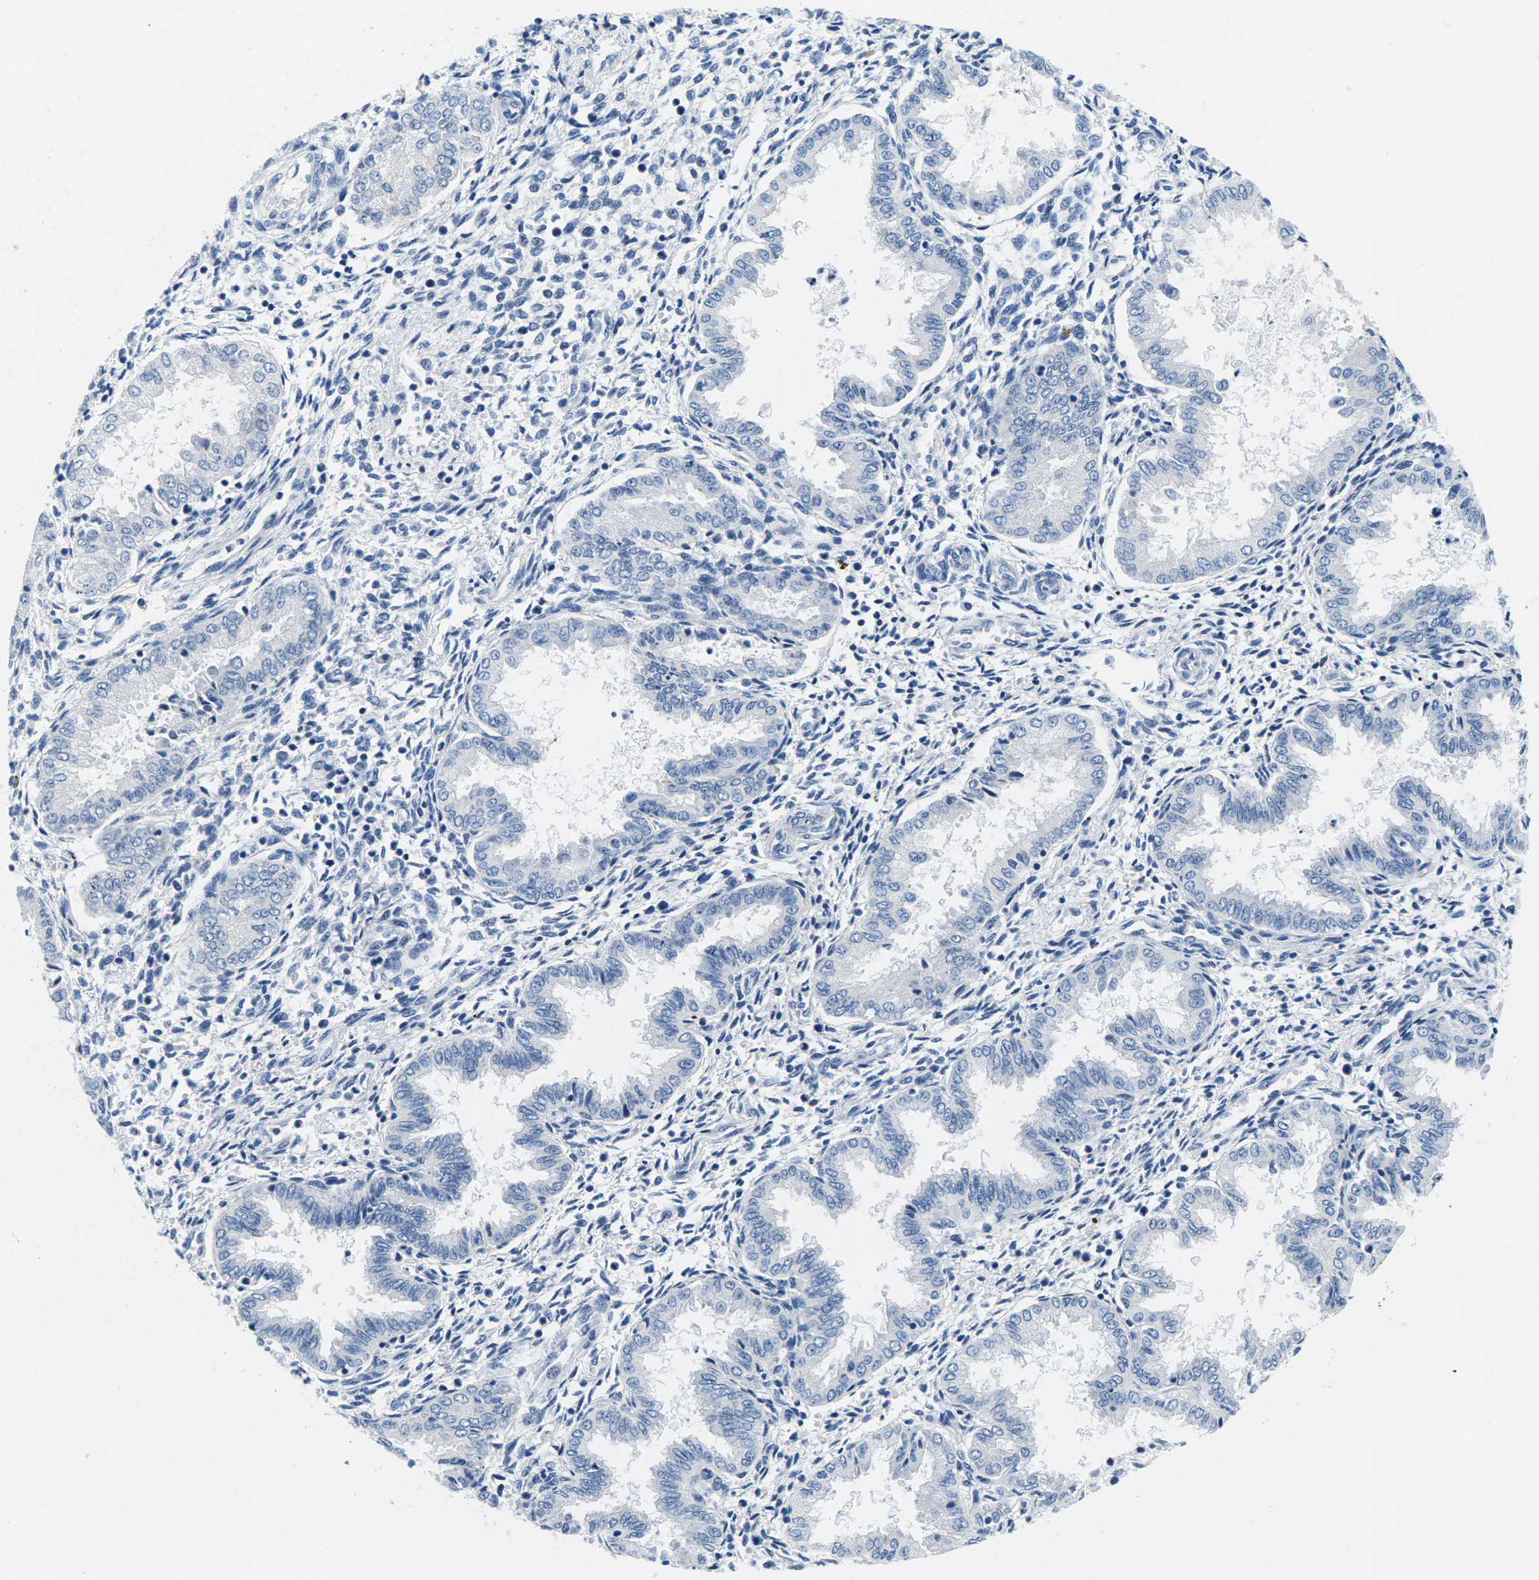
{"staining": {"intensity": "negative", "quantity": "none", "location": "none"}, "tissue": "endometrium", "cell_type": "Cells in endometrial stroma", "image_type": "normal", "snomed": [{"axis": "morphology", "description": "Normal tissue, NOS"}, {"axis": "topography", "description": "Endometrium"}], "caption": "A photomicrograph of endometrium stained for a protein demonstrates no brown staining in cells in endometrial stroma. (DAB (3,3'-diaminobenzidine) immunohistochemistry, high magnification).", "gene": "TSPAN2", "patient": {"sex": "female", "age": 33}}